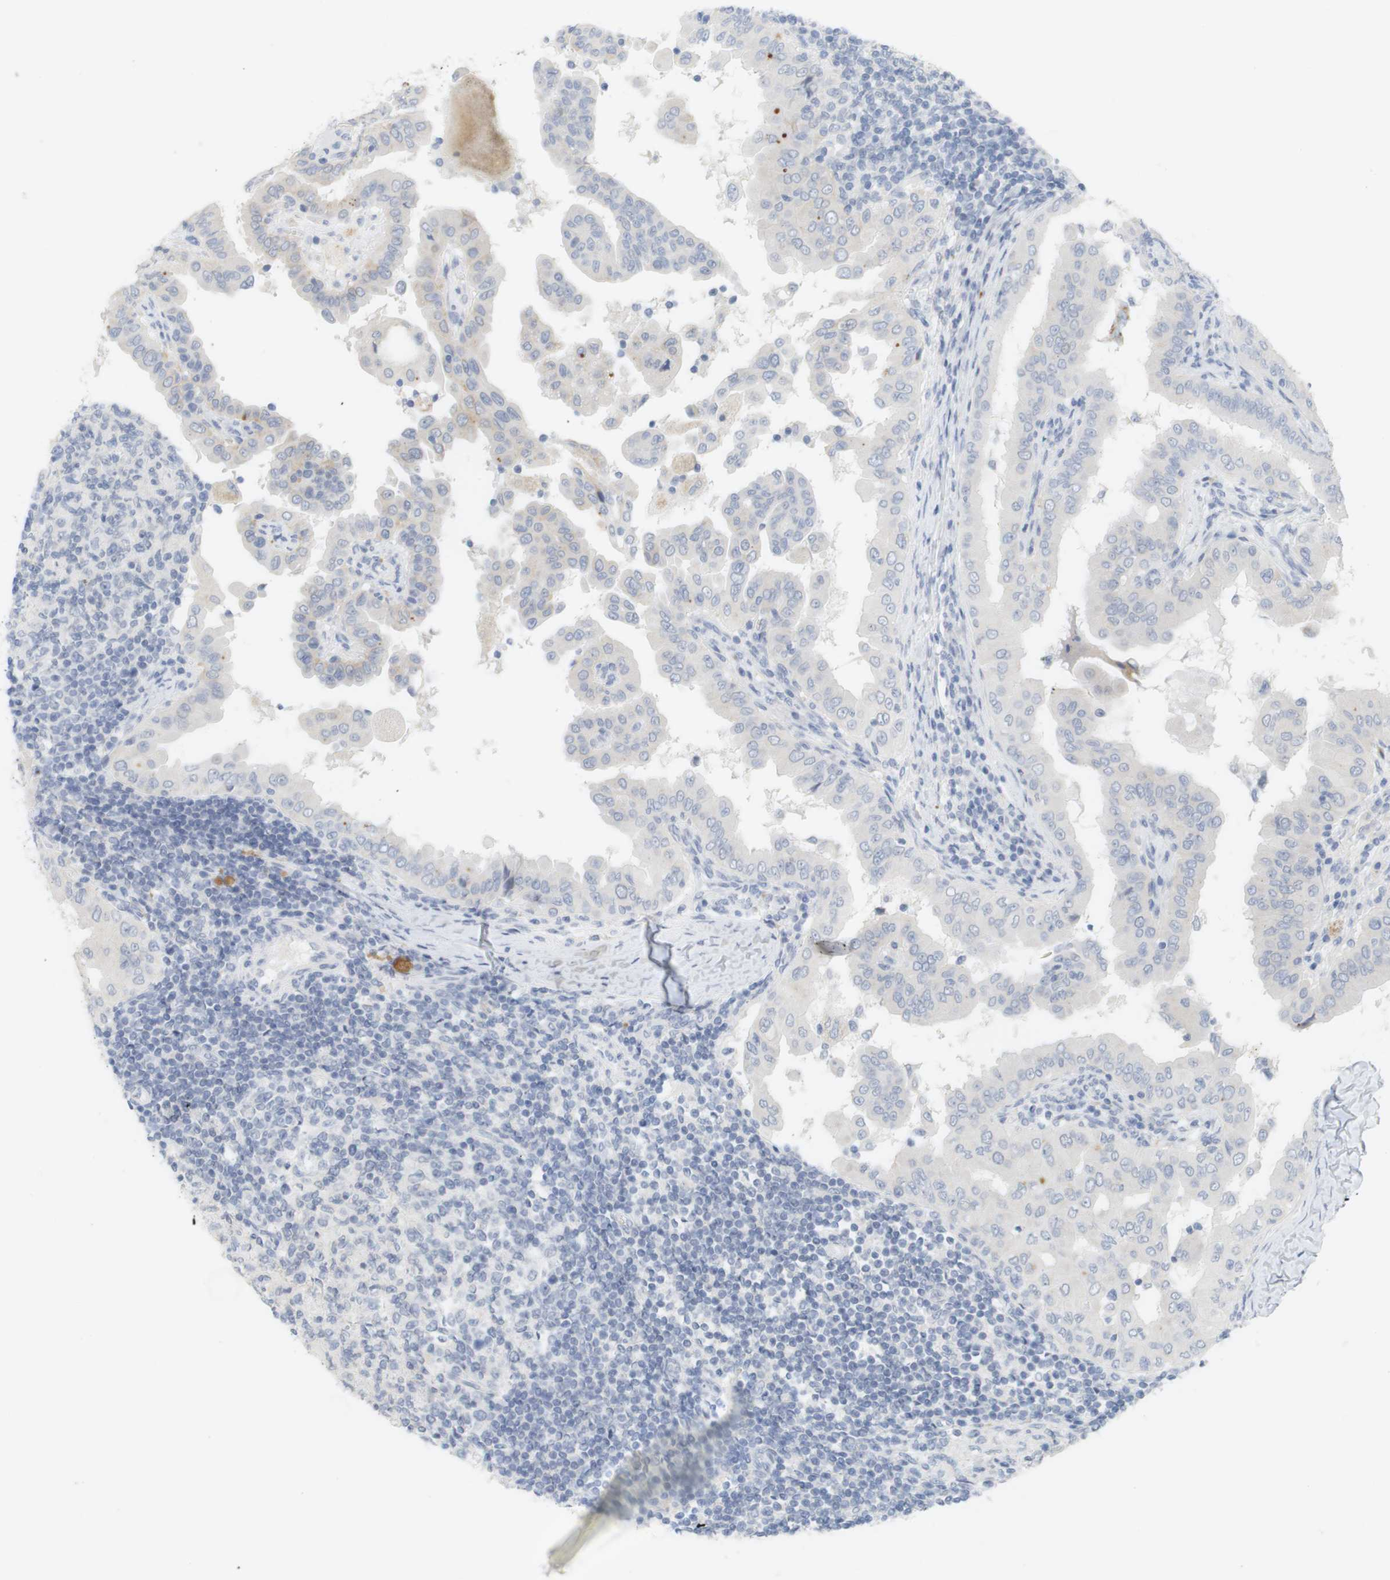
{"staining": {"intensity": "negative", "quantity": "none", "location": "none"}, "tissue": "thyroid cancer", "cell_type": "Tumor cells", "image_type": "cancer", "snomed": [{"axis": "morphology", "description": "Papillary adenocarcinoma, NOS"}, {"axis": "topography", "description": "Thyroid gland"}], "caption": "Thyroid cancer (papillary adenocarcinoma) was stained to show a protein in brown. There is no significant positivity in tumor cells.", "gene": "YIPF1", "patient": {"sex": "male", "age": 33}}